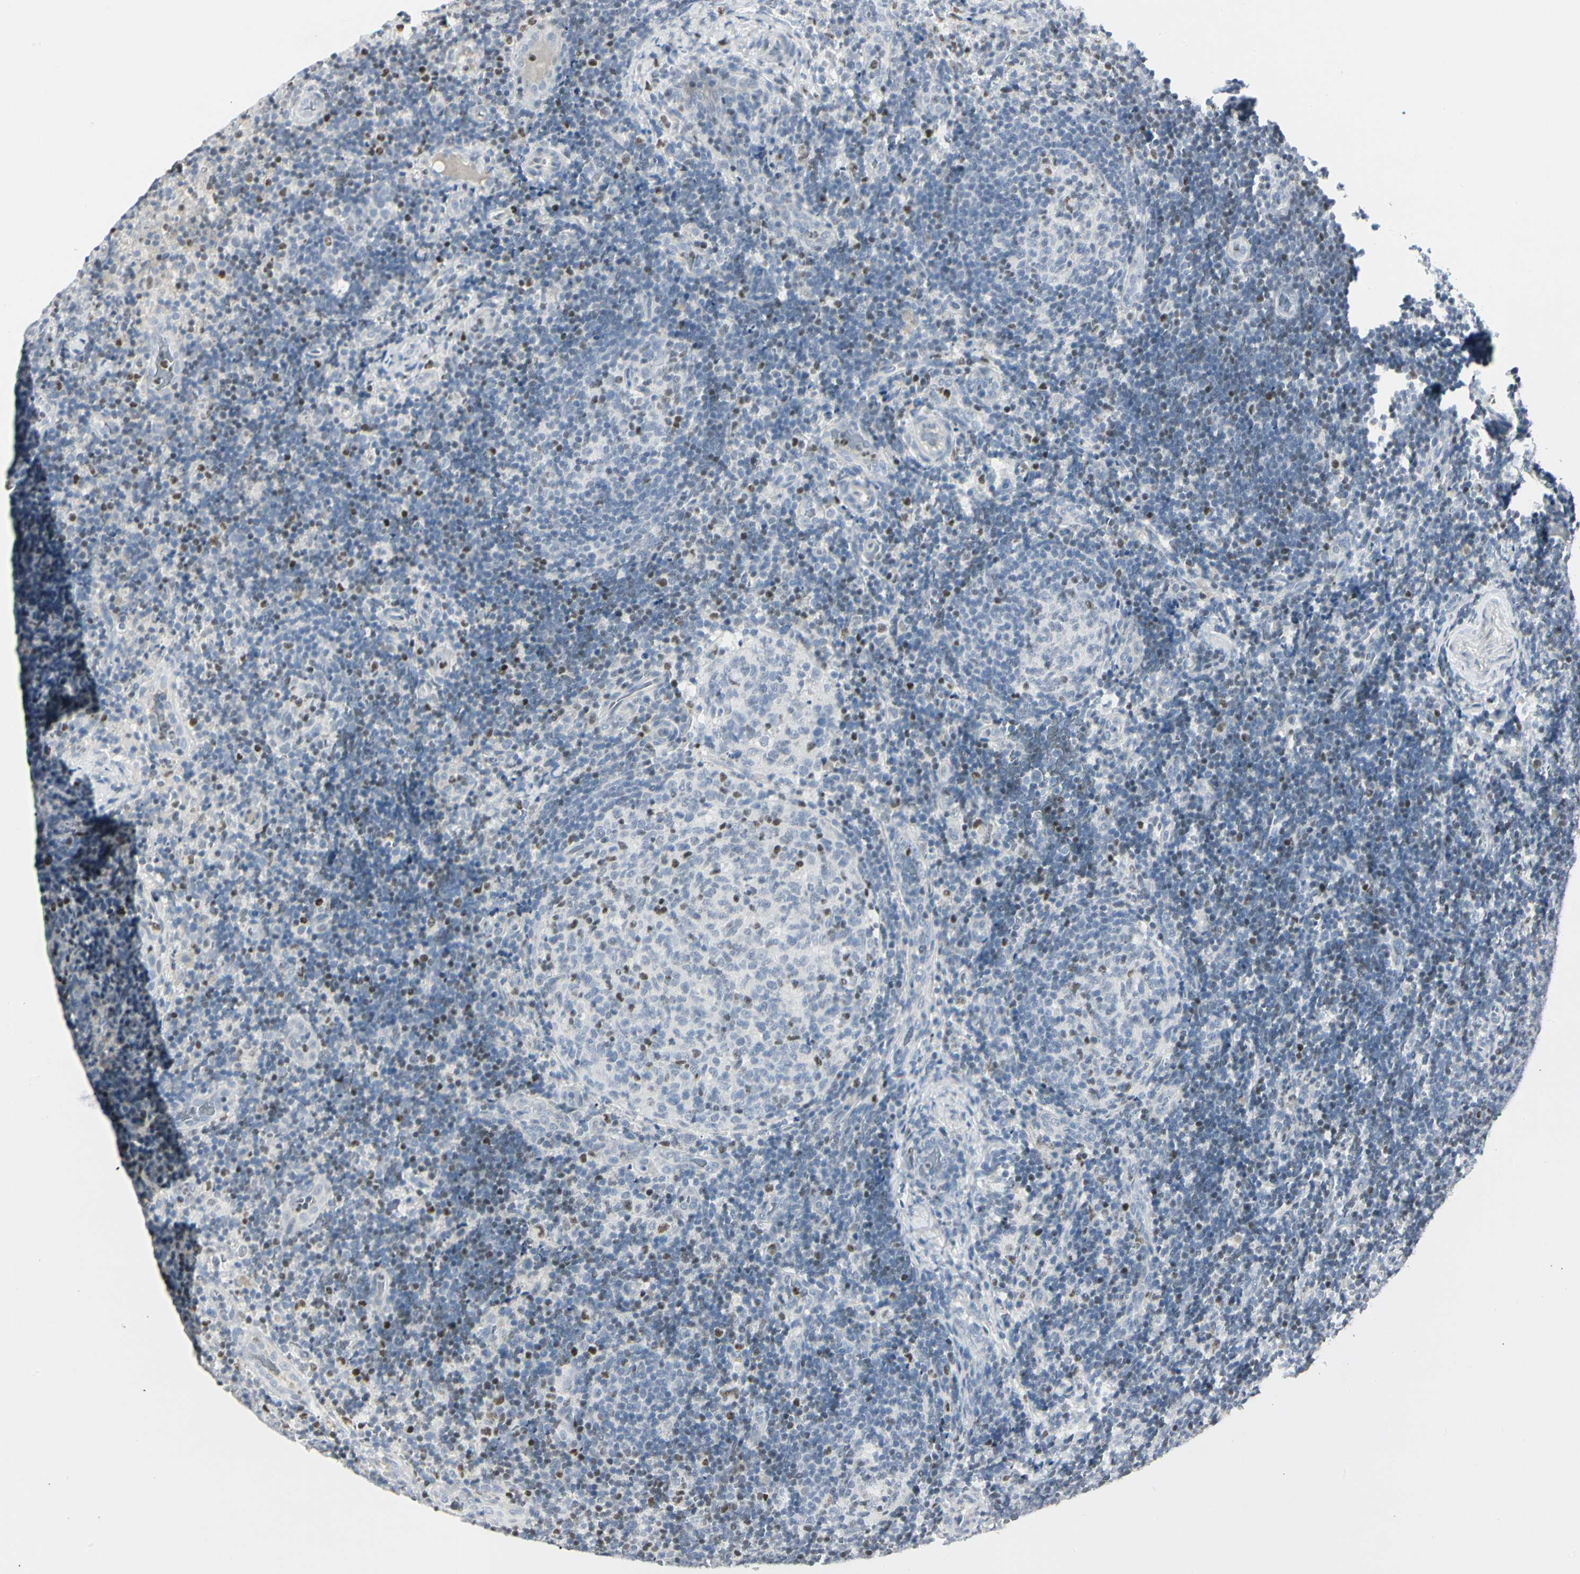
{"staining": {"intensity": "moderate", "quantity": "<25%", "location": "nuclear"}, "tissue": "lymph node", "cell_type": "Germinal center cells", "image_type": "normal", "snomed": [{"axis": "morphology", "description": "Normal tissue, NOS"}, {"axis": "topography", "description": "Lymph node"}], "caption": "Immunohistochemical staining of normal lymph node exhibits low levels of moderate nuclear positivity in about <25% of germinal center cells.", "gene": "ZBTB7B", "patient": {"sex": "female", "age": 14}}